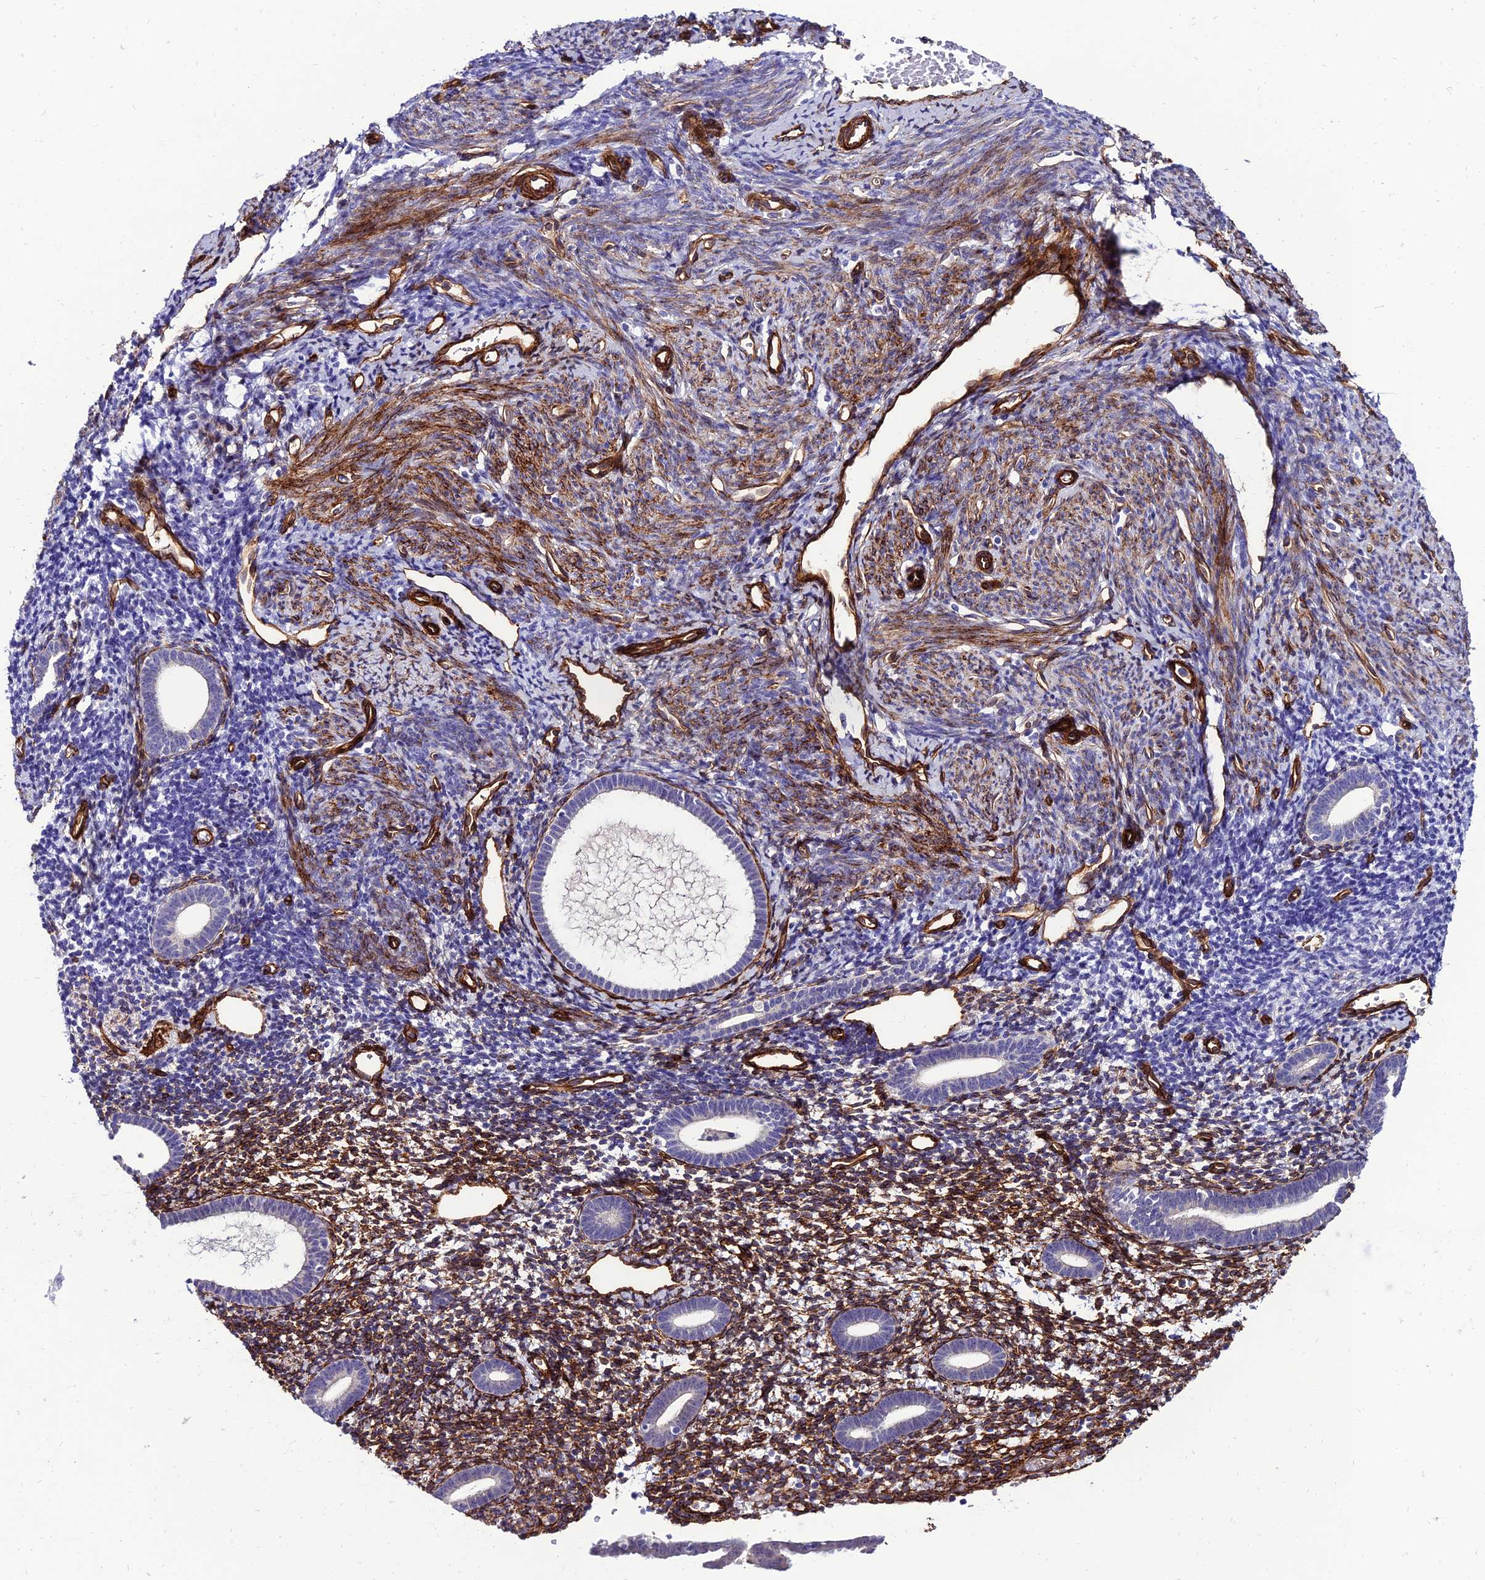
{"staining": {"intensity": "negative", "quantity": "none", "location": "none"}, "tissue": "endometrium", "cell_type": "Cells in endometrial stroma", "image_type": "normal", "snomed": [{"axis": "morphology", "description": "Normal tissue, NOS"}, {"axis": "topography", "description": "Endometrium"}], "caption": "Immunohistochemistry (IHC) of benign endometrium shows no staining in cells in endometrial stroma. The staining is performed using DAB brown chromogen with nuclei counter-stained in using hematoxylin.", "gene": "ALDH3B2", "patient": {"sex": "female", "age": 56}}